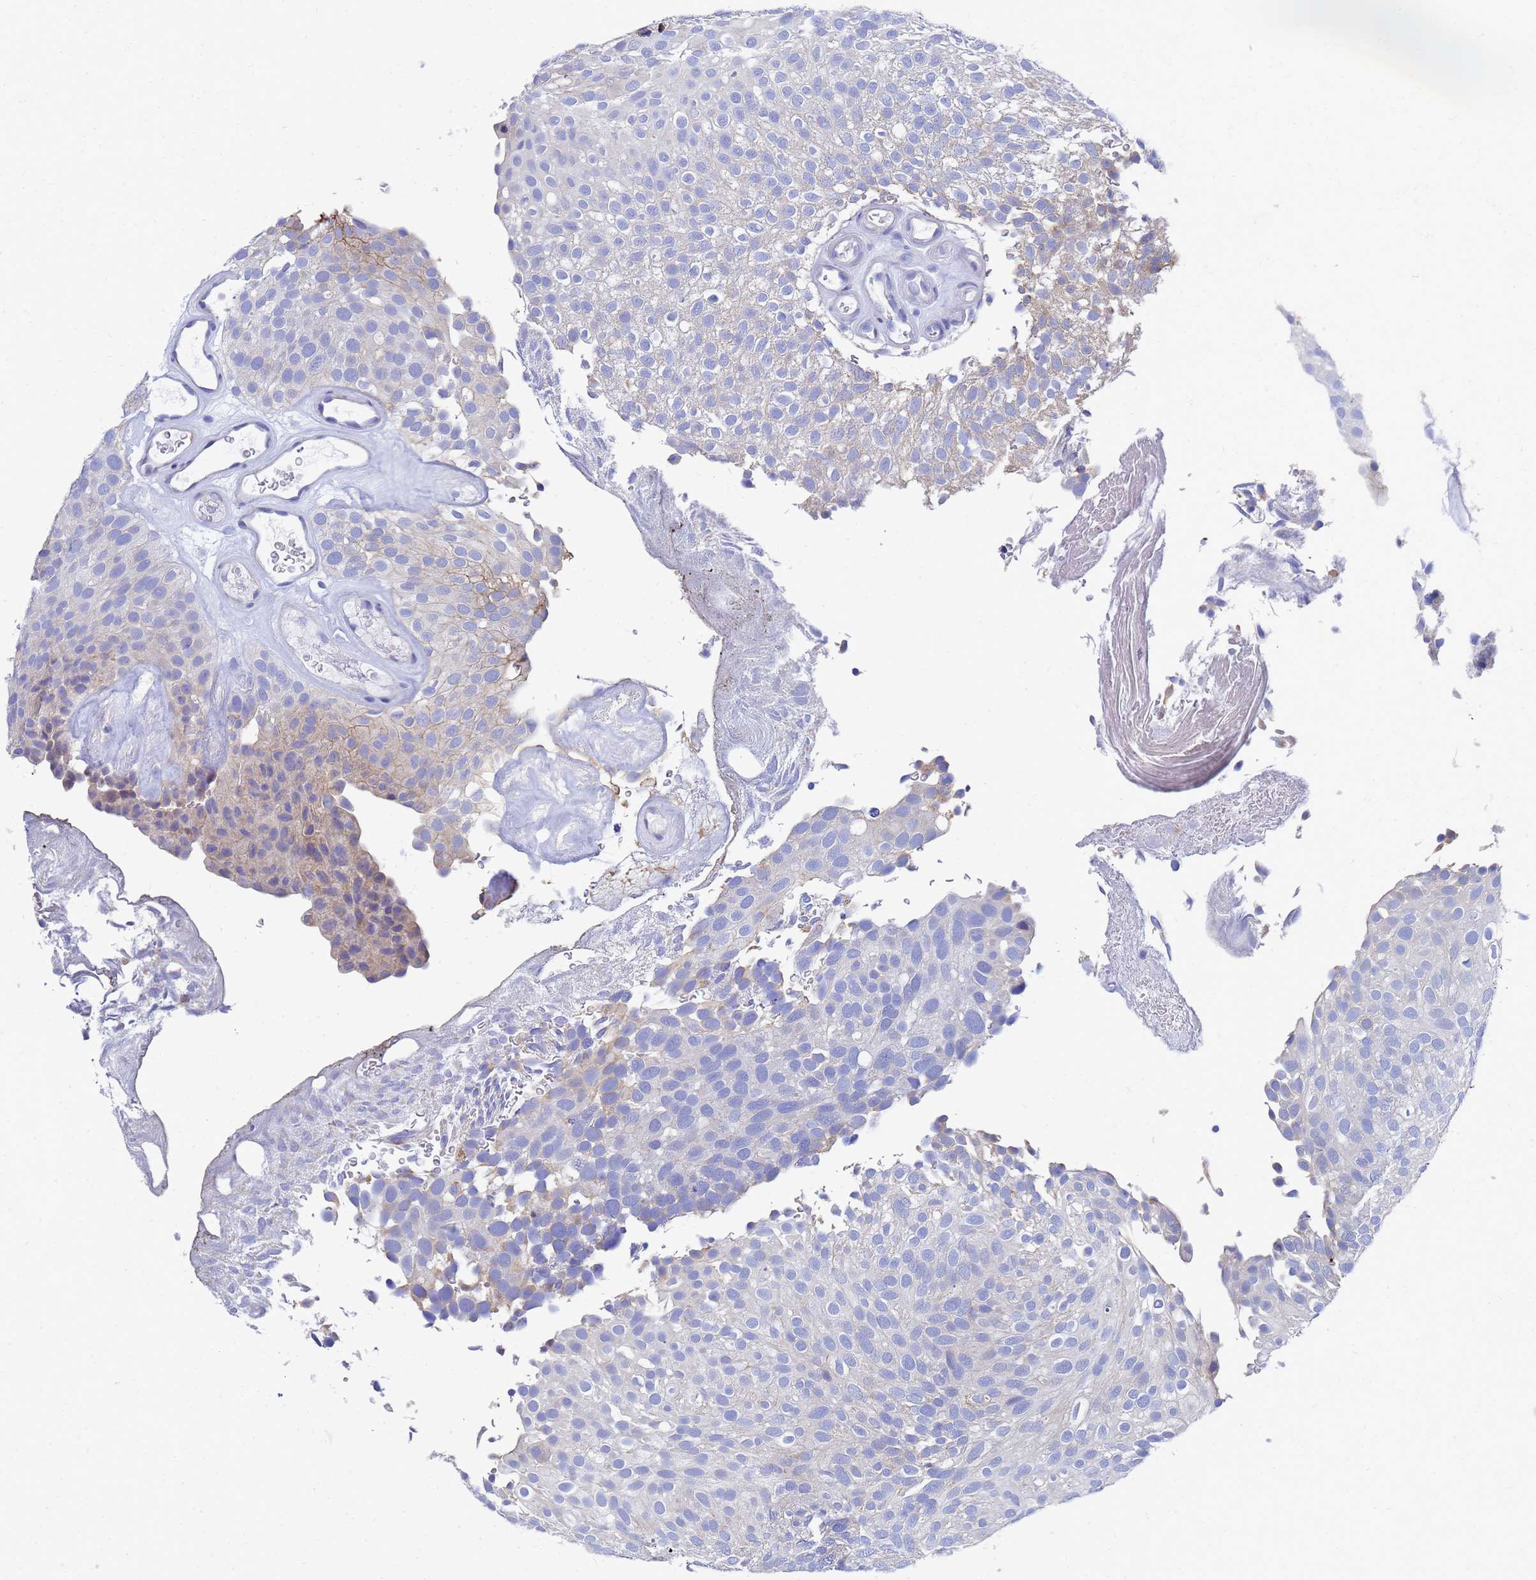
{"staining": {"intensity": "weak", "quantity": "<25%", "location": "cytoplasmic/membranous"}, "tissue": "urothelial cancer", "cell_type": "Tumor cells", "image_type": "cancer", "snomed": [{"axis": "morphology", "description": "Urothelial carcinoma, Low grade"}, {"axis": "topography", "description": "Urinary bladder"}], "caption": "Tumor cells show no significant expression in low-grade urothelial carcinoma.", "gene": "TM4SF4", "patient": {"sex": "male", "age": 78}}